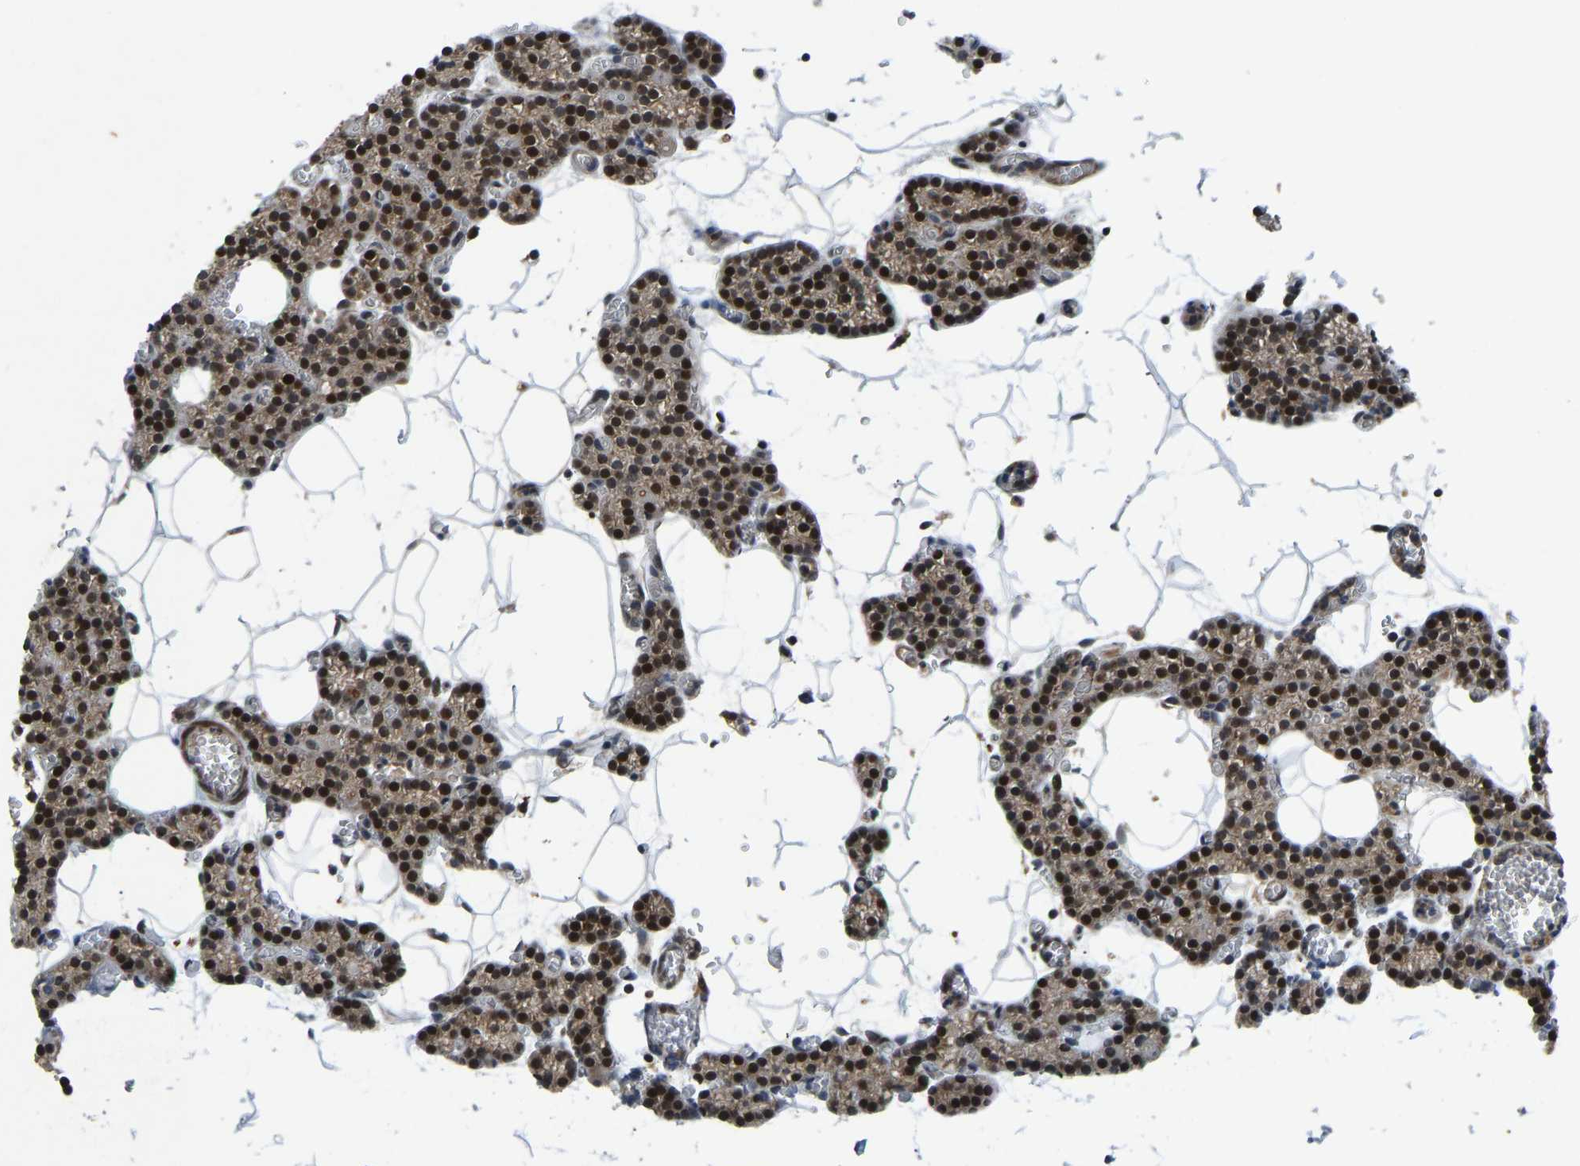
{"staining": {"intensity": "strong", "quantity": ">75%", "location": "cytoplasmic/membranous,nuclear"}, "tissue": "parathyroid gland", "cell_type": "Glandular cells", "image_type": "normal", "snomed": [{"axis": "morphology", "description": "Normal tissue, NOS"}, {"axis": "morphology", "description": "Adenoma, NOS"}, {"axis": "topography", "description": "Parathyroid gland"}], "caption": "Immunohistochemistry (IHC) photomicrograph of benign human parathyroid gland stained for a protein (brown), which shows high levels of strong cytoplasmic/membranous,nuclear staining in approximately >75% of glandular cells.", "gene": "RLIM", "patient": {"sex": "female", "age": 58}}